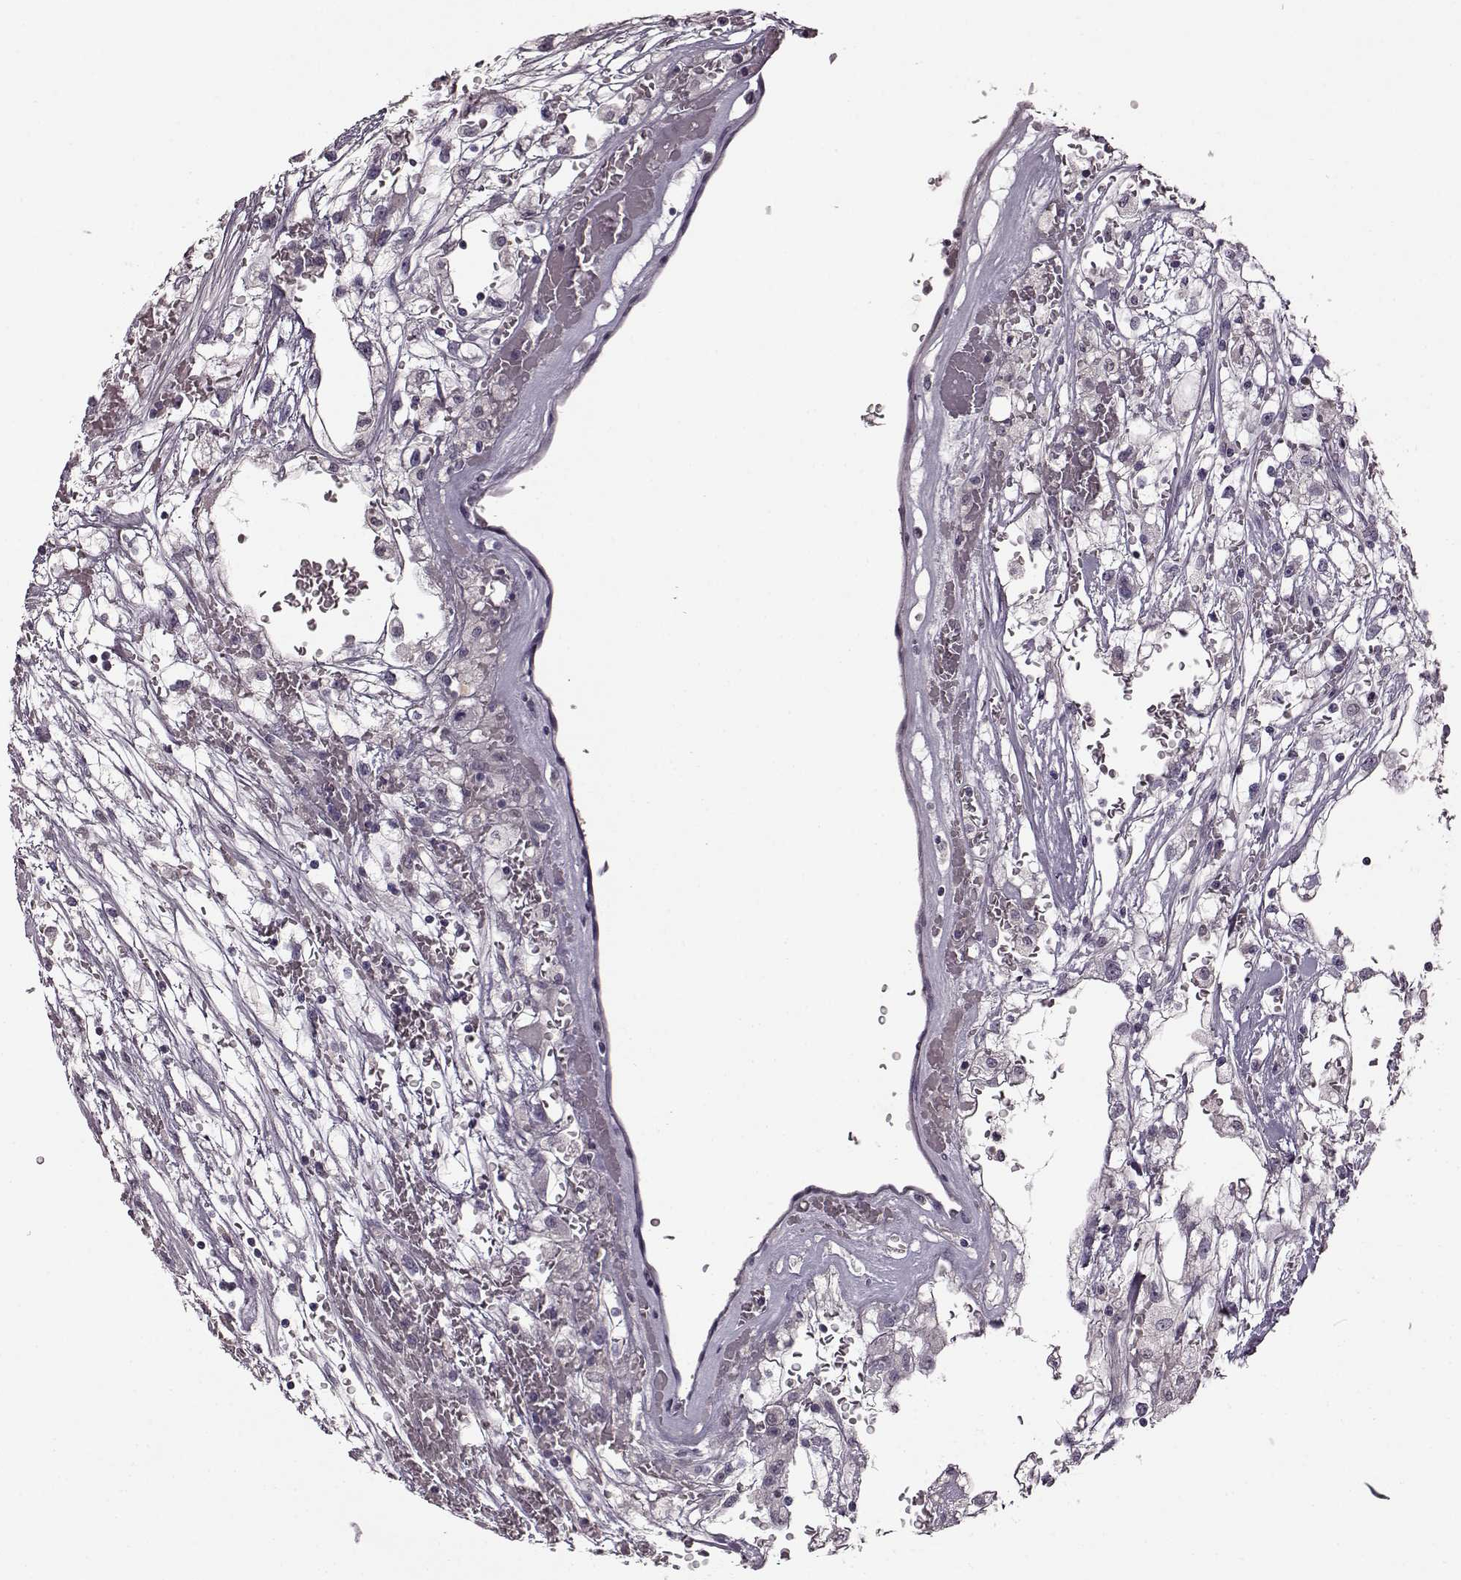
{"staining": {"intensity": "negative", "quantity": "none", "location": "none"}, "tissue": "renal cancer", "cell_type": "Tumor cells", "image_type": "cancer", "snomed": [{"axis": "morphology", "description": "Adenocarcinoma, NOS"}, {"axis": "topography", "description": "Kidney"}], "caption": "Renal cancer was stained to show a protein in brown. There is no significant staining in tumor cells.", "gene": "CNGA3", "patient": {"sex": "male", "age": 59}}